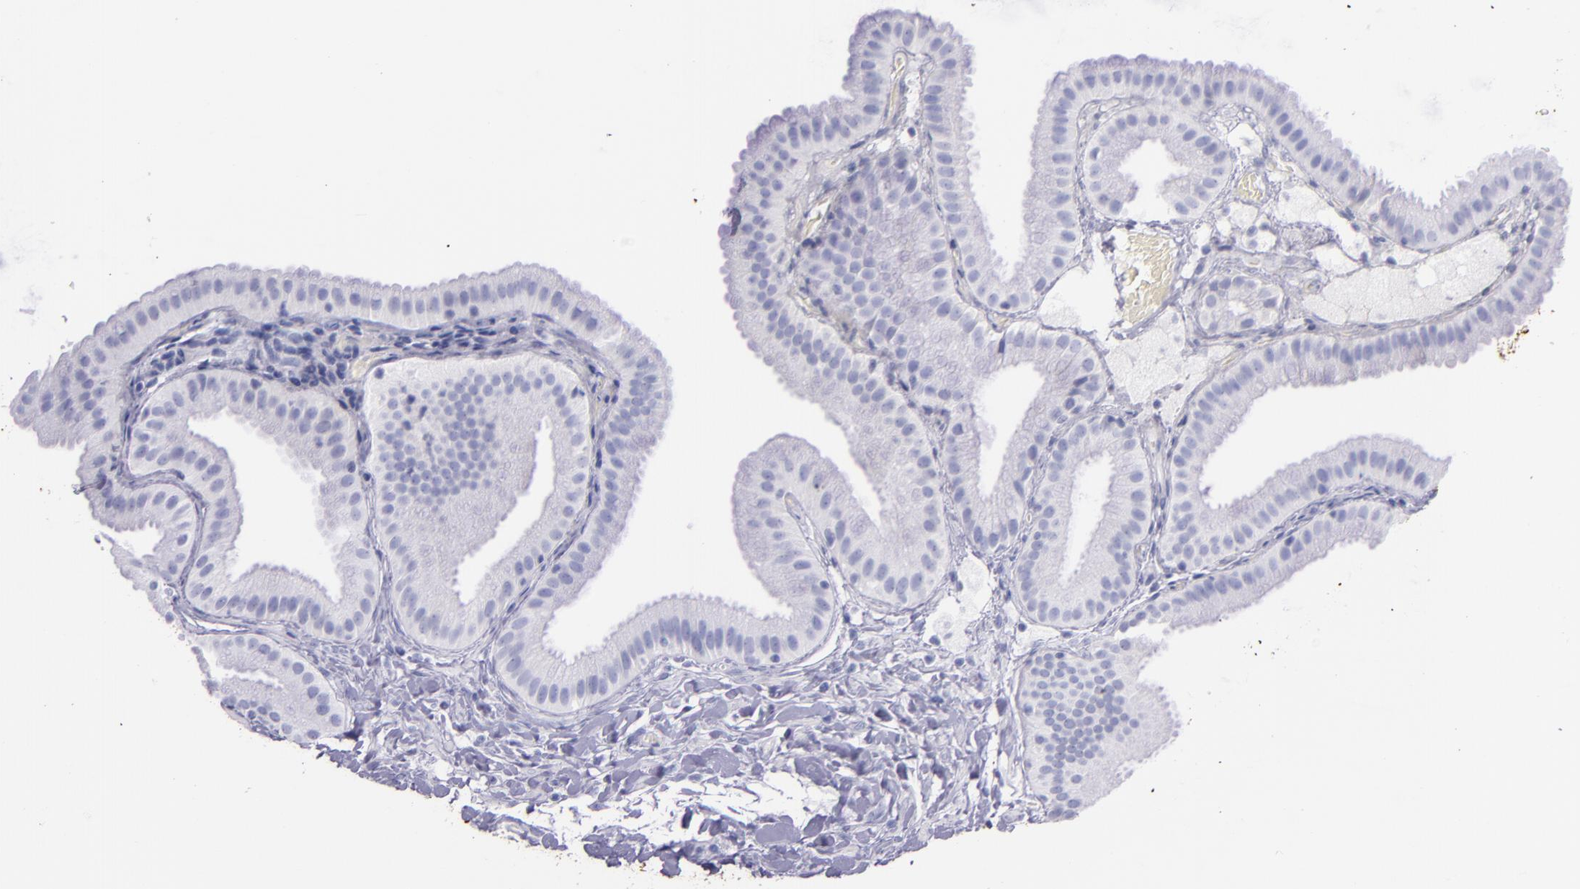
{"staining": {"intensity": "negative", "quantity": "none", "location": "none"}, "tissue": "gallbladder", "cell_type": "Glandular cells", "image_type": "normal", "snomed": [{"axis": "morphology", "description": "Normal tissue, NOS"}, {"axis": "topography", "description": "Gallbladder"}], "caption": "High magnification brightfield microscopy of normal gallbladder stained with DAB (brown) and counterstained with hematoxylin (blue): glandular cells show no significant expression. The staining is performed using DAB (3,3'-diaminobenzidine) brown chromogen with nuclei counter-stained in using hematoxylin.", "gene": "SFTPA2", "patient": {"sex": "female", "age": 63}}